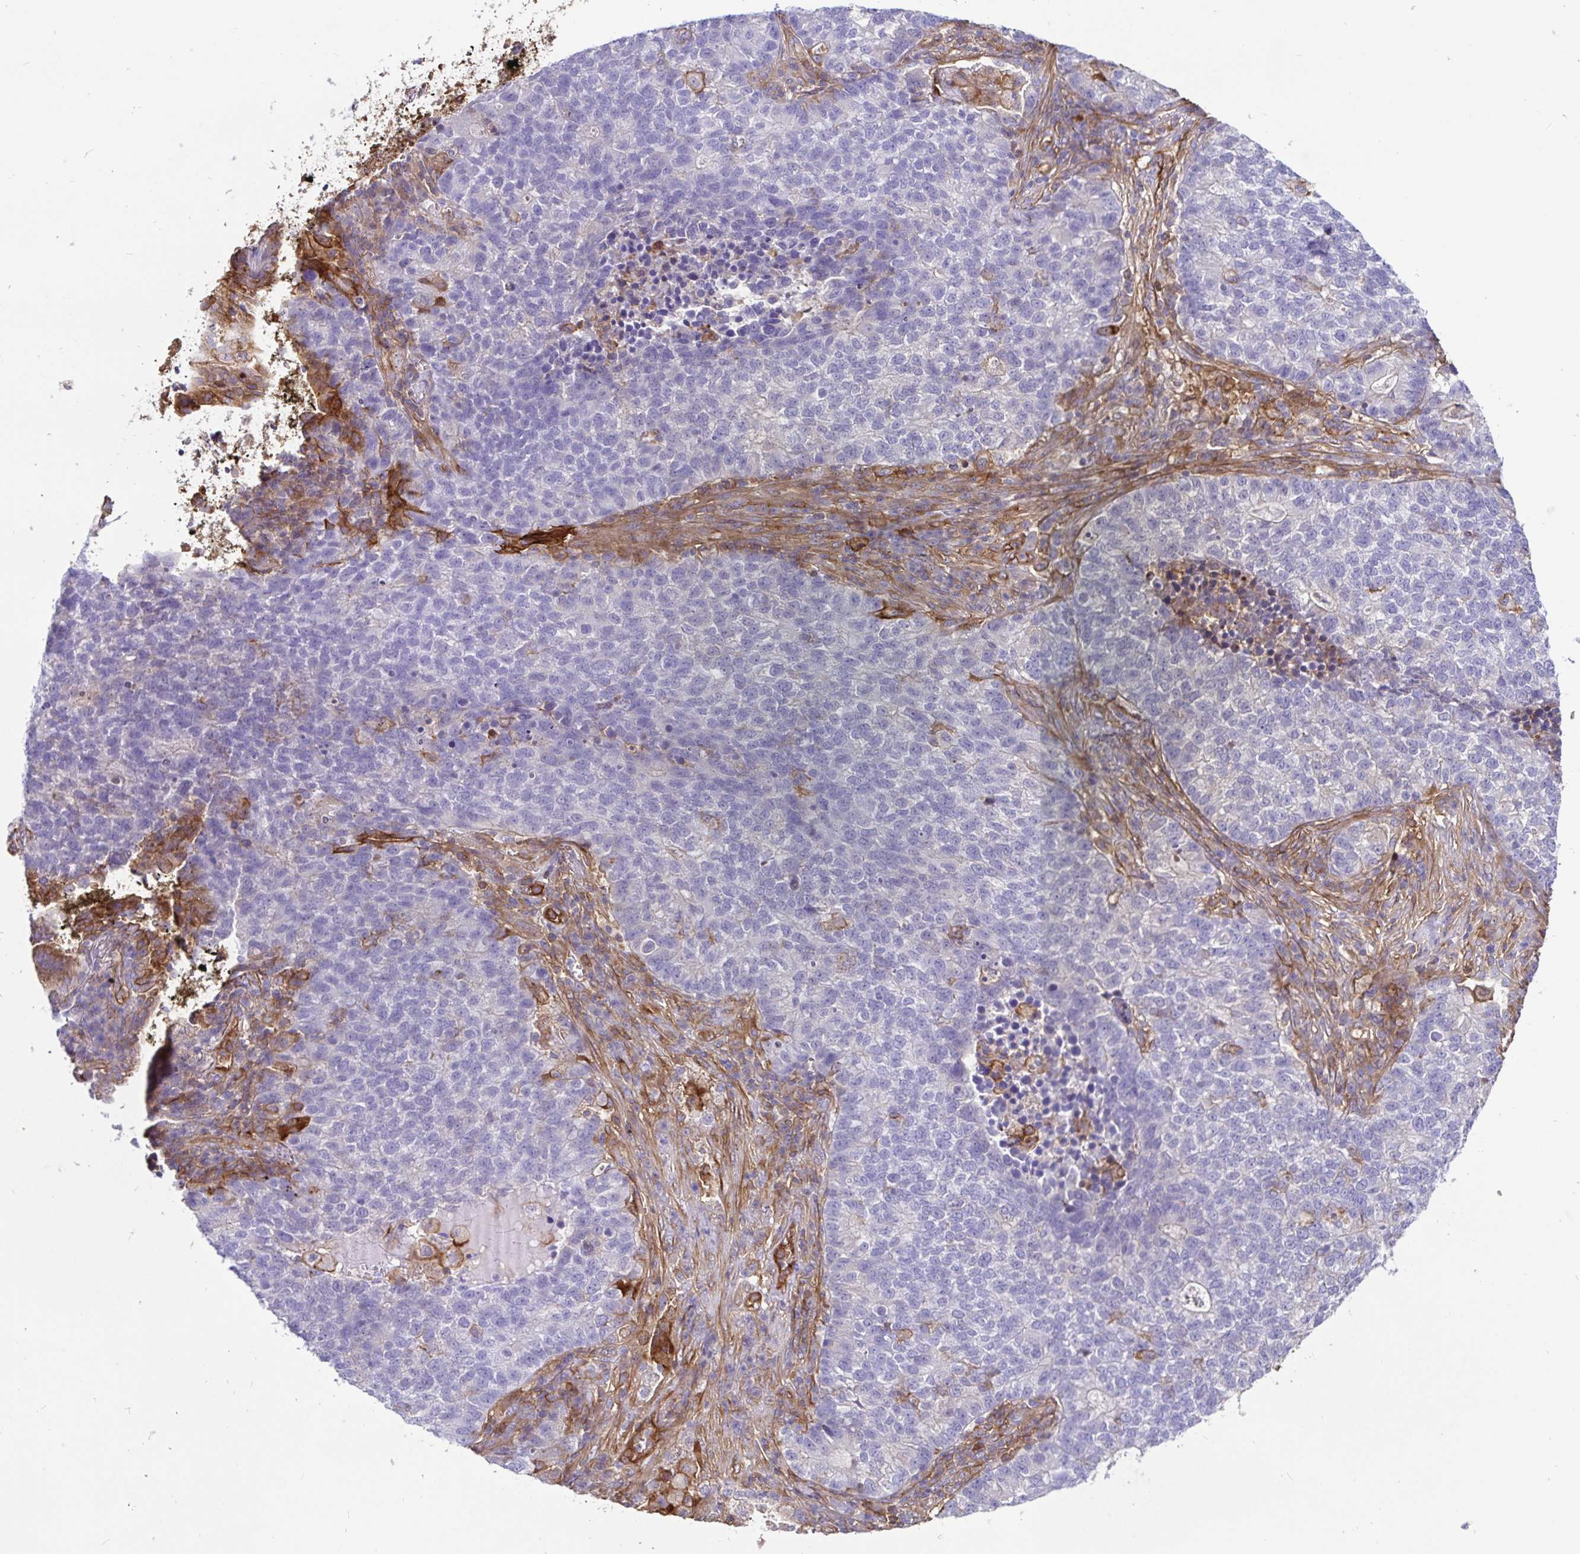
{"staining": {"intensity": "negative", "quantity": "none", "location": "none"}, "tissue": "lung cancer", "cell_type": "Tumor cells", "image_type": "cancer", "snomed": [{"axis": "morphology", "description": "Adenocarcinoma, NOS"}, {"axis": "topography", "description": "Lung"}], "caption": "High power microscopy image of an immunohistochemistry (IHC) histopathology image of adenocarcinoma (lung), revealing no significant positivity in tumor cells. The staining is performed using DAB (3,3'-diaminobenzidine) brown chromogen with nuclei counter-stained in using hematoxylin.", "gene": "ANXA2", "patient": {"sex": "male", "age": 57}}